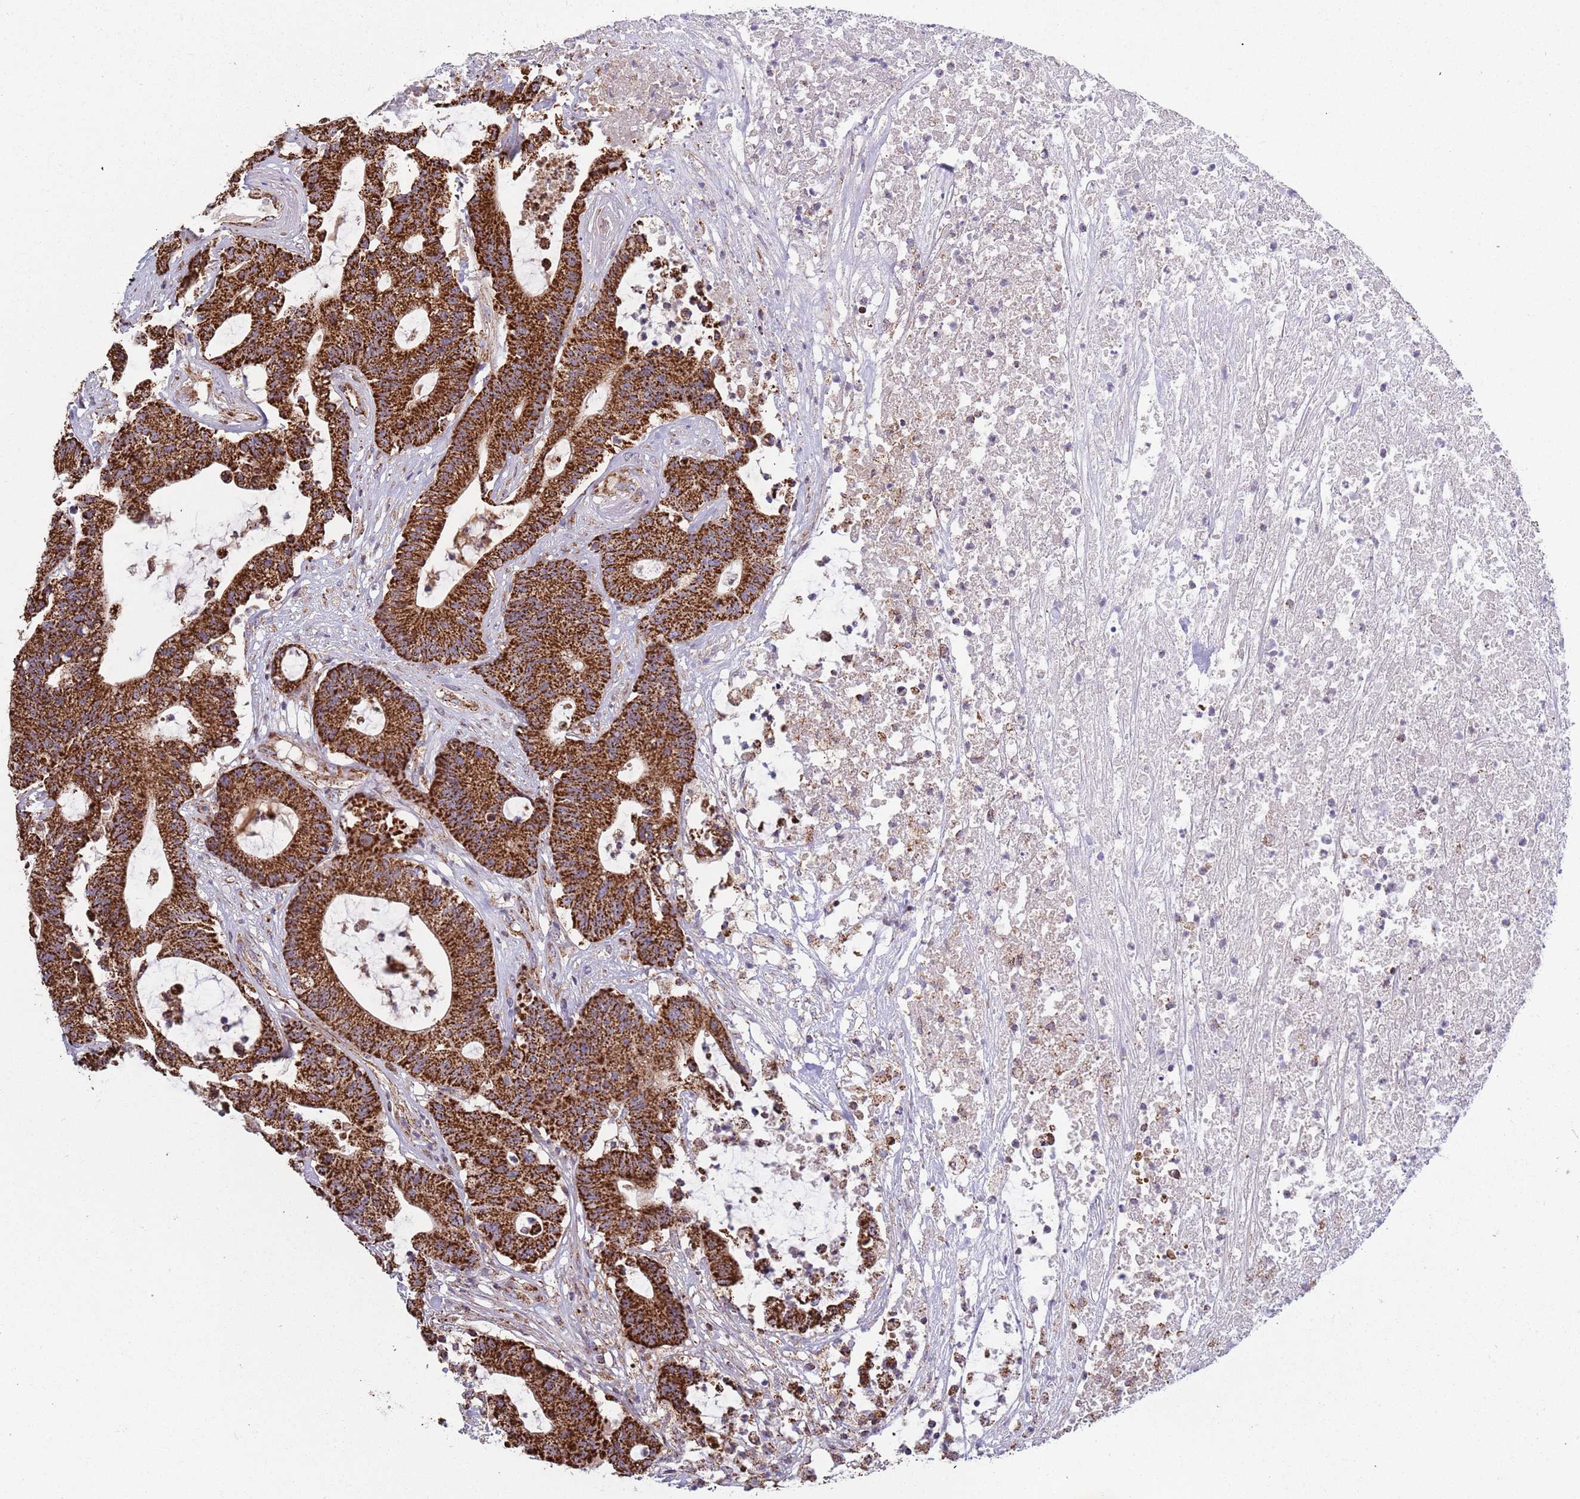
{"staining": {"intensity": "strong", "quantity": ">75%", "location": "cytoplasmic/membranous"}, "tissue": "colorectal cancer", "cell_type": "Tumor cells", "image_type": "cancer", "snomed": [{"axis": "morphology", "description": "Adenocarcinoma, NOS"}, {"axis": "topography", "description": "Colon"}], "caption": "Immunohistochemical staining of human colorectal cancer (adenocarcinoma) reveals high levels of strong cytoplasmic/membranous positivity in approximately >75% of tumor cells.", "gene": "VPS16", "patient": {"sex": "female", "age": 84}}